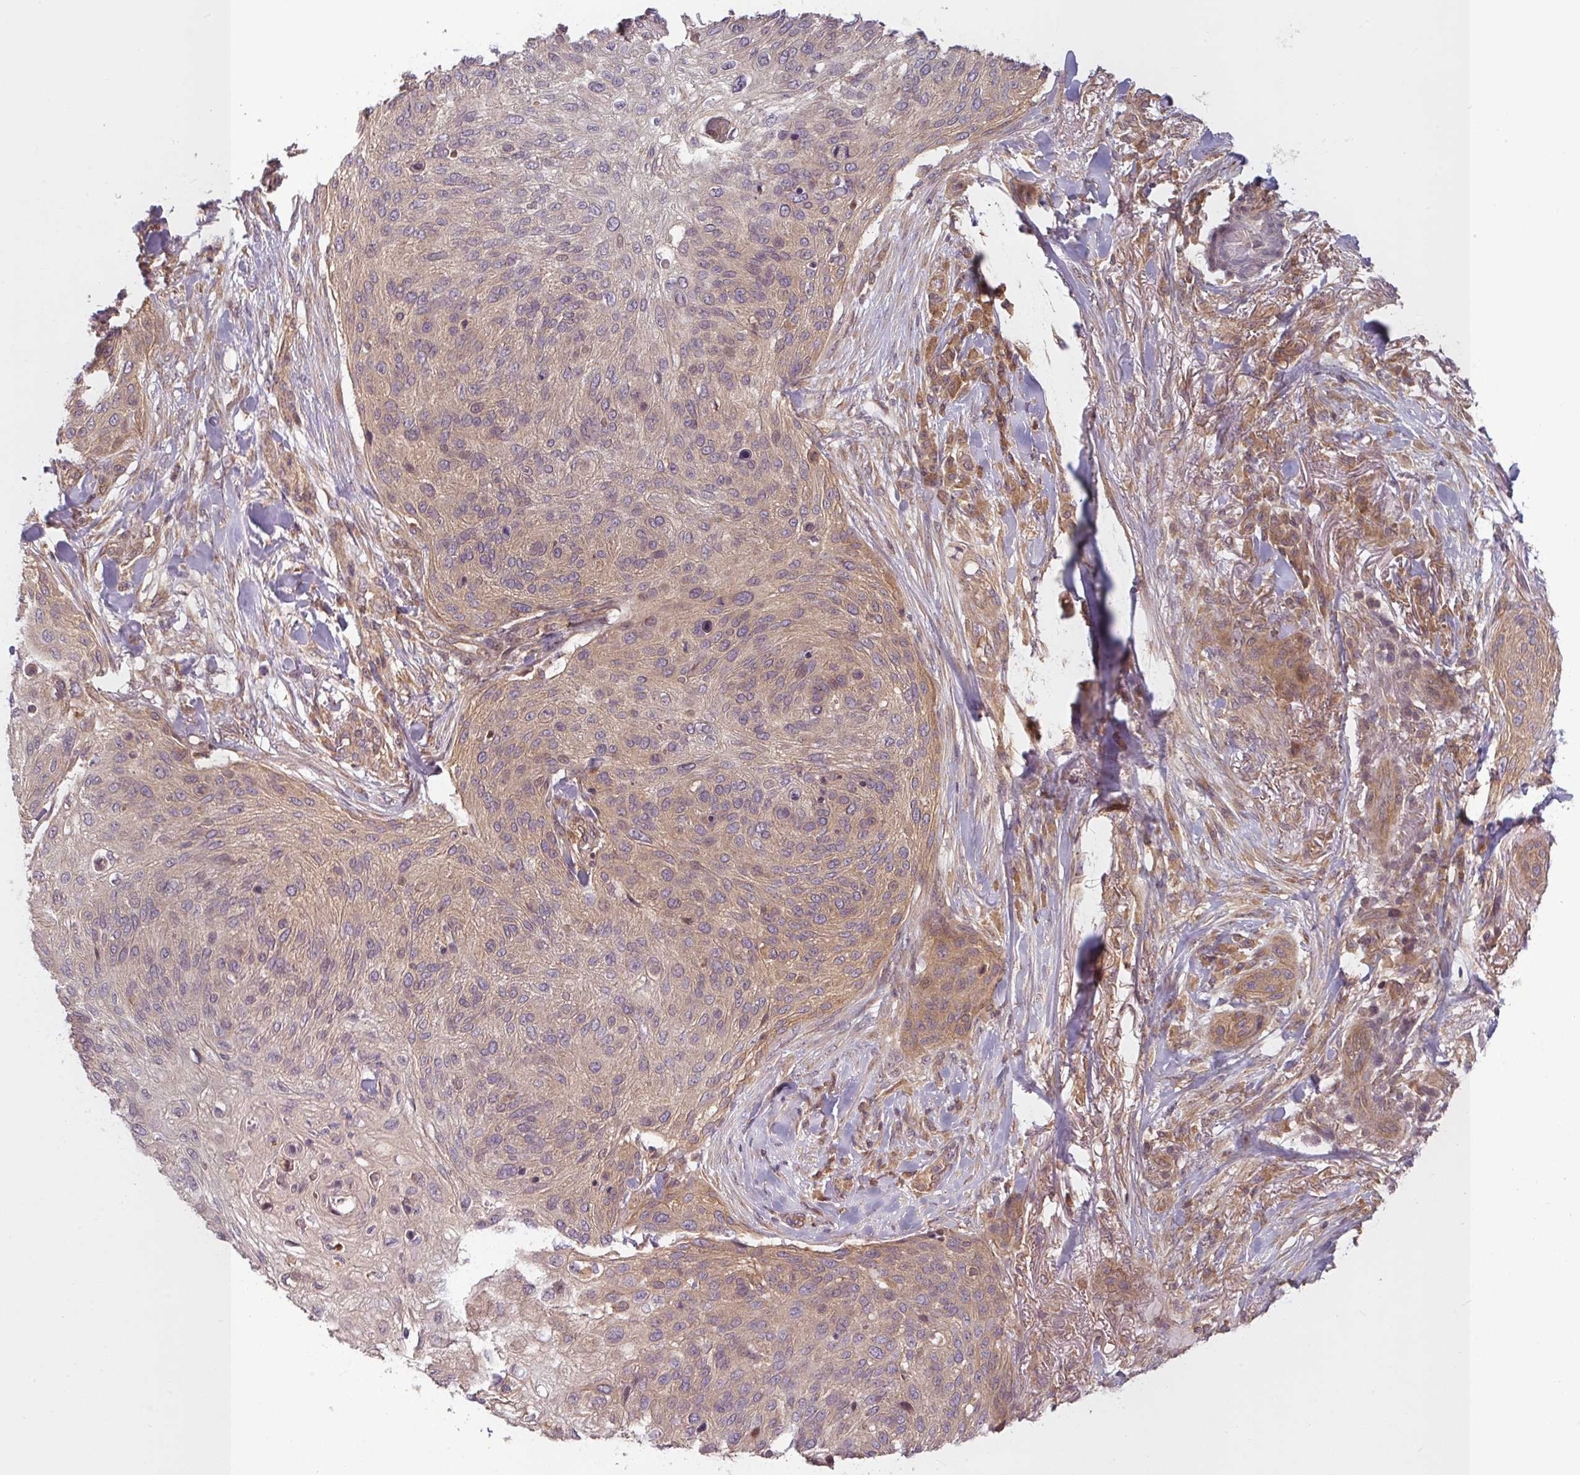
{"staining": {"intensity": "moderate", "quantity": "25%-75%", "location": "cytoplasmic/membranous"}, "tissue": "skin cancer", "cell_type": "Tumor cells", "image_type": "cancer", "snomed": [{"axis": "morphology", "description": "Squamous cell carcinoma, NOS"}, {"axis": "topography", "description": "Skin"}], "caption": "Immunohistochemistry of skin squamous cell carcinoma displays medium levels of moderate cytoplasmic/membranous expression in about 25%-75% of tumor cells.", "gene": "RNF31", "patient": {"sex": "female", "age": 87}}